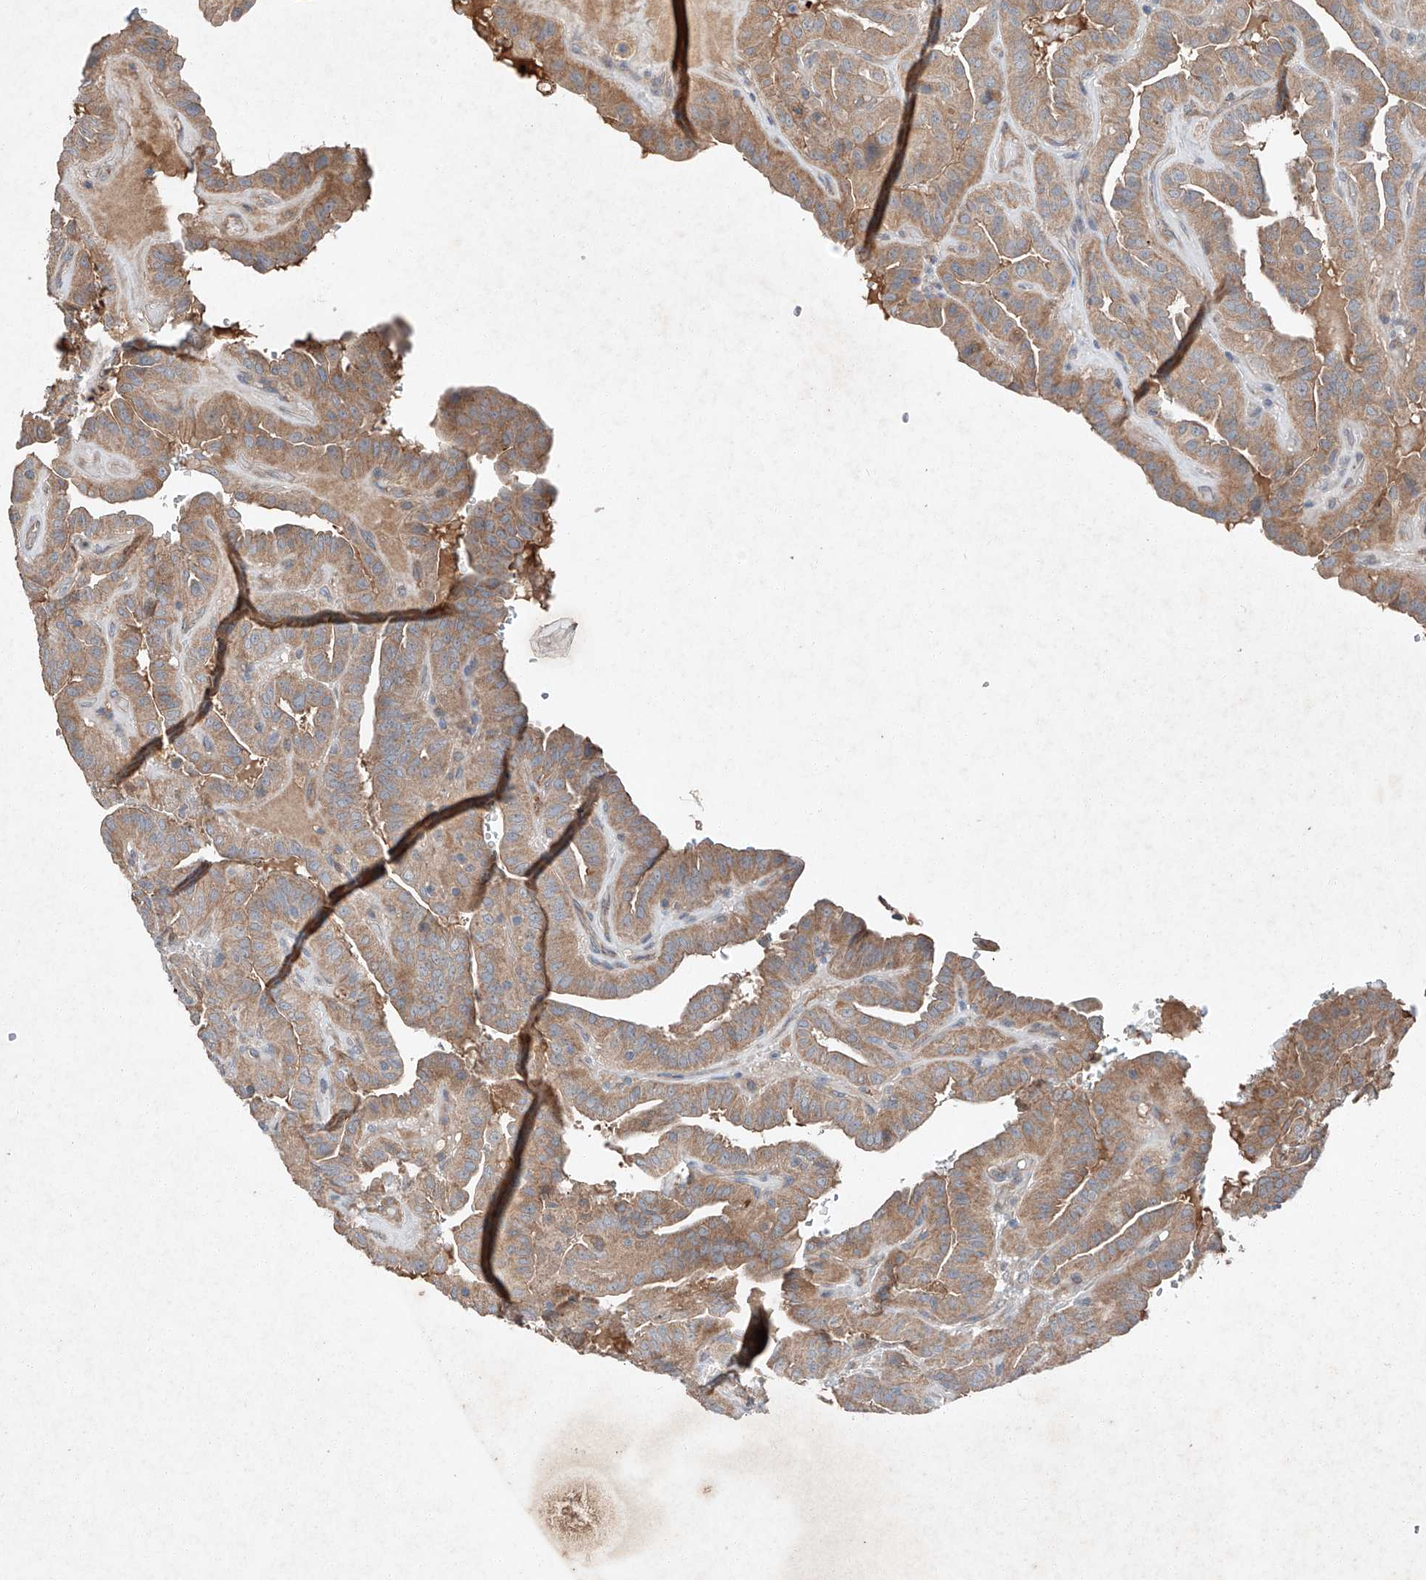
{"staining": {"intensity": "moderate", "quantity": ">75%", "location": "cytoplasmic/membranous"}, "tissue": "thyroid cancer", "cell_type": "Tumor cells", "image_type": "cancer", "snomed": [{"axis": "morphology", "description": "Papillary adenocarcinoma, NOS"}, {"axis": "topography", "description": "Thyroid gland"}], "caption": "Immunohistochemistry (IHC) histopathology image of neoplastic tissue: thyroid cancer stained using immunohistochemistry displays medium levels of moderate protein expression localized specifically in the cytoplasmic/membranous of tumor cells, appearing as a cytoplasmic/membranous brown color.", "gene": "RUSC1", "patient": {"sex": "male", "age": 77}}